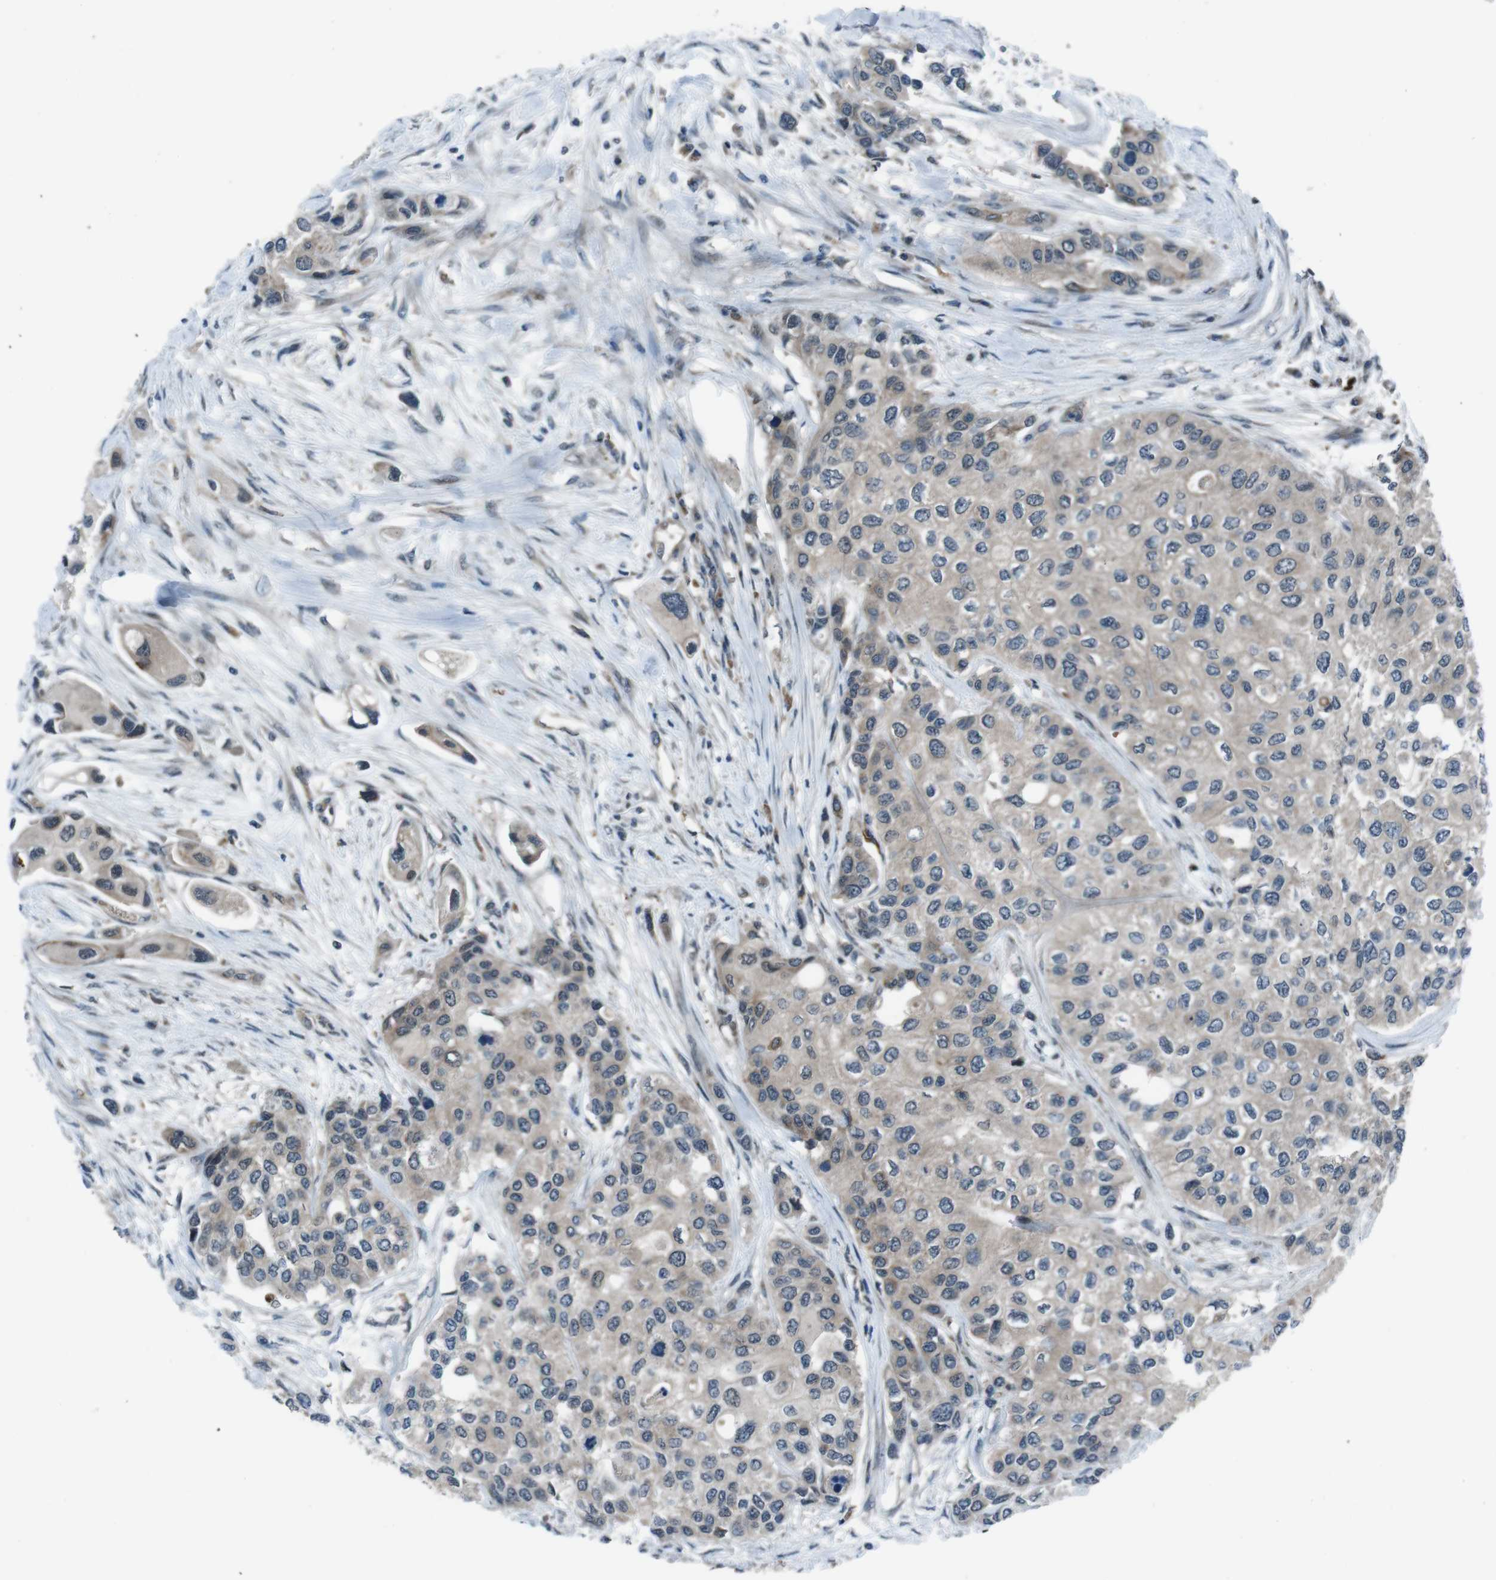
{"staining": {"intensity": "weak", "quantity": "<25%", "location": "cytoplasmic/membranous"}, "tissue": "urothelial cancer", "cell_type": "Tumor cells", "image_type": "cancer", "snomed": [{"axis": "morphology", "description": "Urothelial carcinoma, High grade"}, {"axis": "topography", "description": "Urinary bladder"}], "caption": "Tumor cells are negative for brown protein staining in high-grade urothelial carcinoma. (DAB (3,3'-diaminobenzidine) immunohistochemistry, high magnification).", "gene": "SLC27A4", "patient": {"sex": "female", "age": 56}}